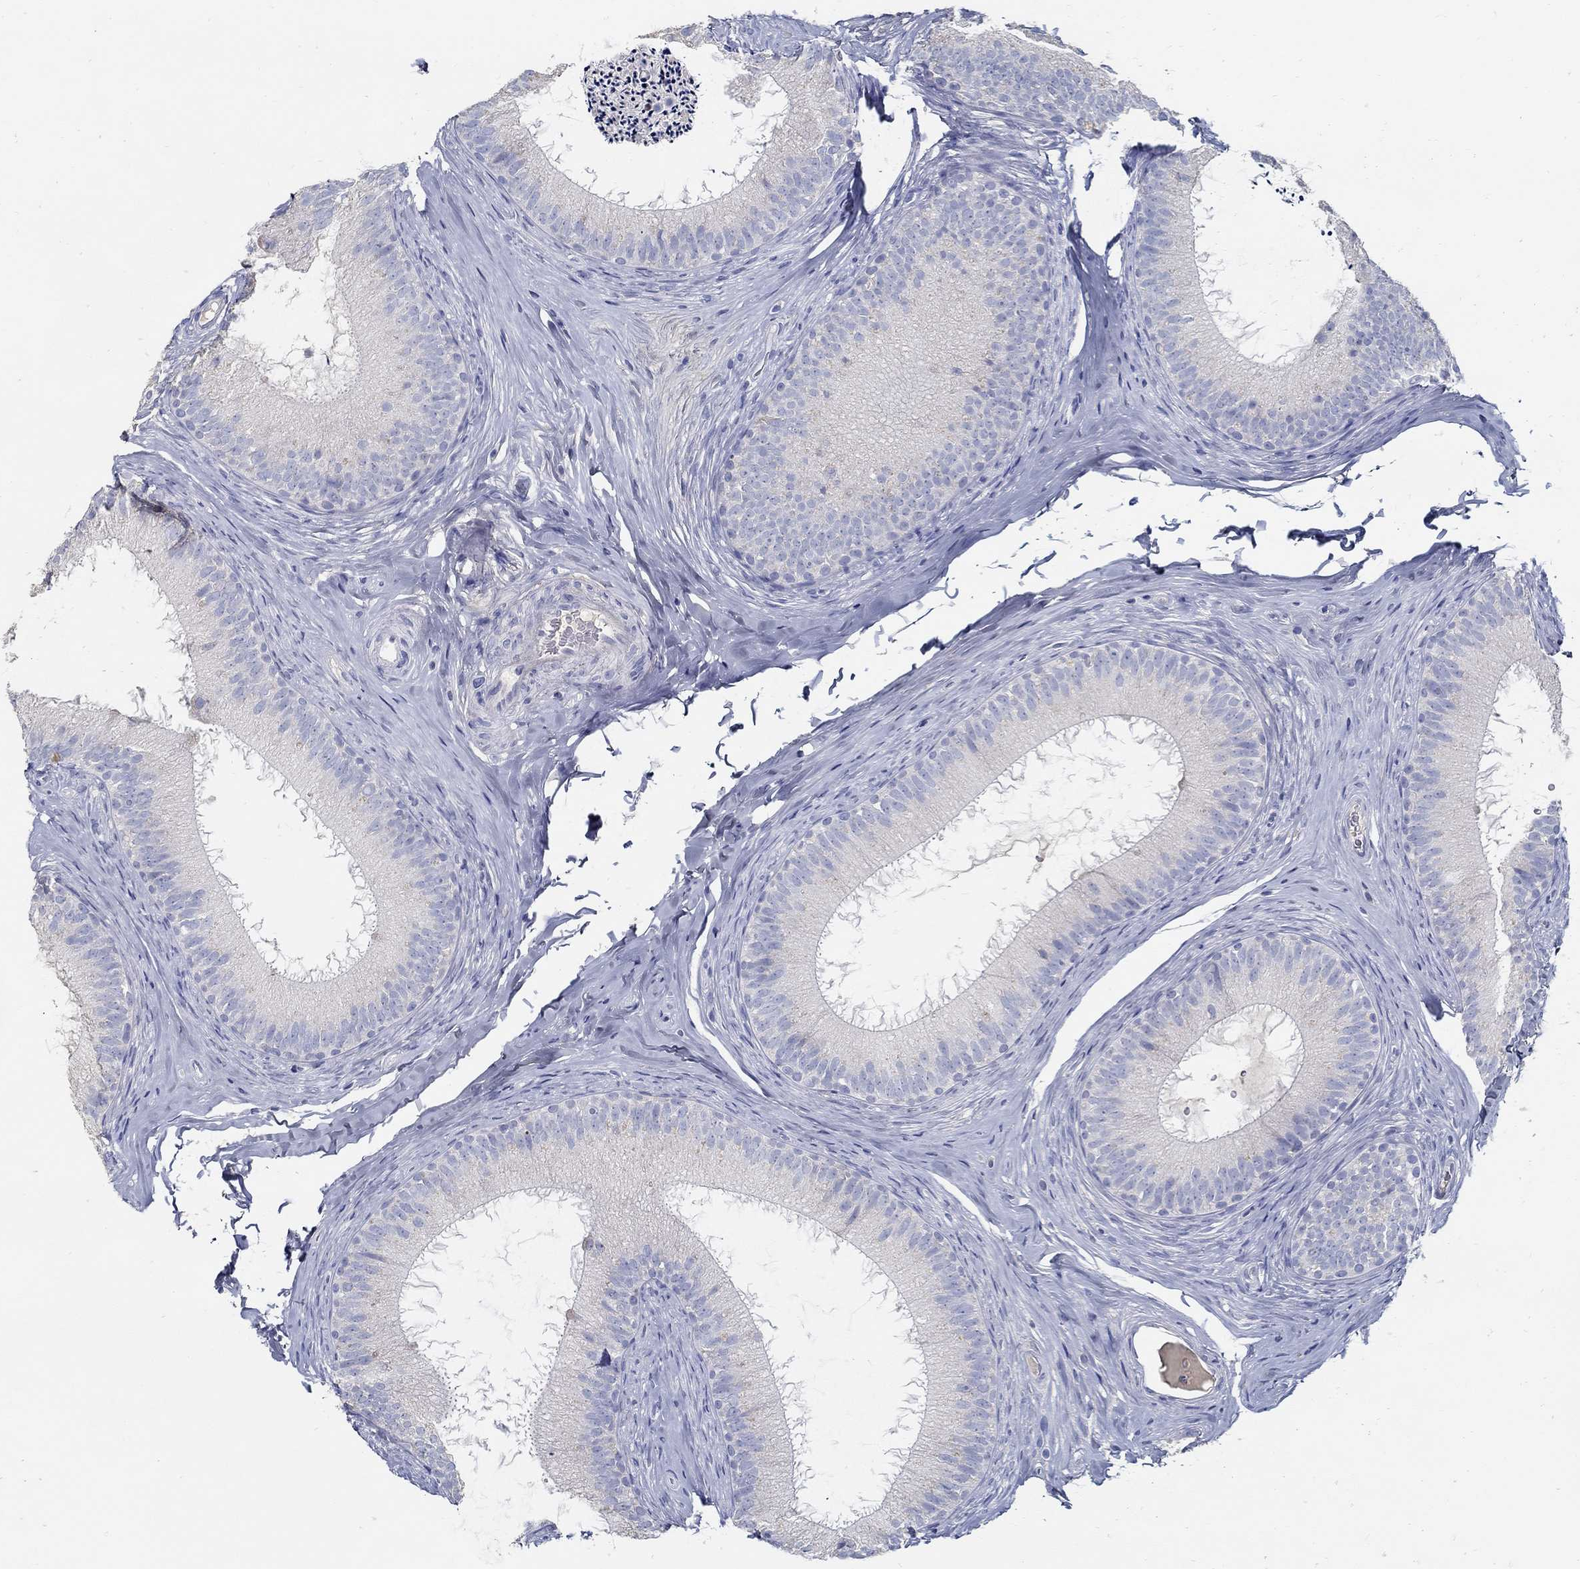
{"staining": {"intensity": "negative", "quantity": "none", "location": "none"}, "tissue": "epididymis", "cell_type": "Glandular cells", "image_type": "normal", "snomed": [{"axis": "morphology", "description": "Normal tissue, NOS"}, {"axis": "morphology", "description": "Carcinoma, Embryonal, NOS"}, {"axis": "topography", "description": "Testis"}, {"axis": "topography", "description": "Epididymis"}], "caption": "Human epididymis stained for a protein using immunohistochemistry demonstrates no expression in glandular cells.", "gene": "TGFBI", "patient": {"sex": "male", "age": 24}}